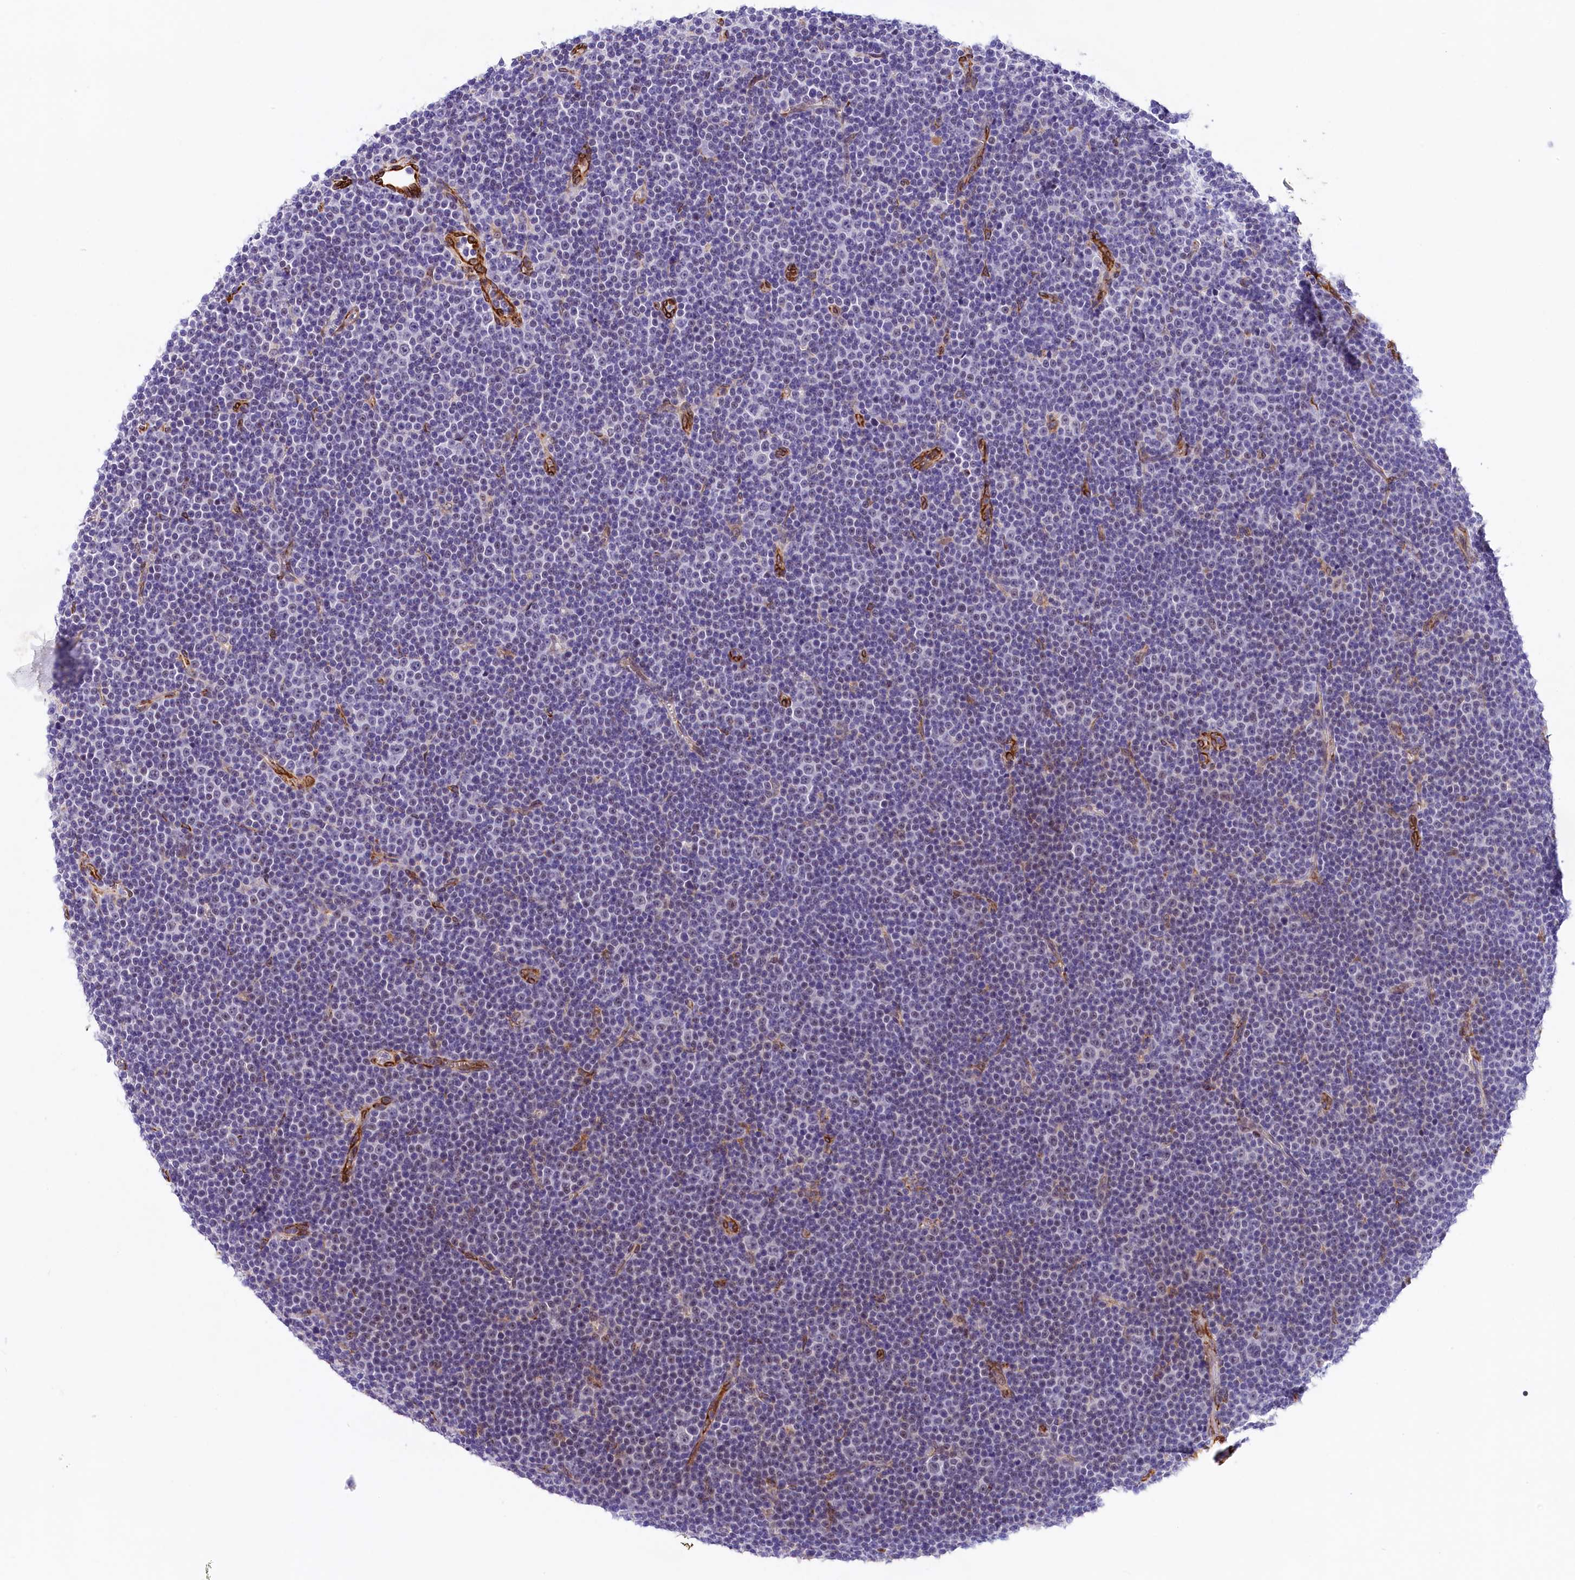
{"staining": {"intensity": "negative", "quantity": "none", "location": "none"}, "tissue": "lymphoma", "cell_type": "Tumor cells", "image_type": "cancer", "snomed": [{"axis": "morphology", "description": "Malignant lymphoma, non-Hodgkin's type, Low grade"}, {"axis": "topography", "description": "Lymph node"}], "caption": "High magnification brightfield microscopy of malignant lymphoma, non-Hodgkin's type (low-grade) stained with DAB (brown) and counterstained with hematoxylin (blue): tumor cells show no significant staining. The staining was performed using DAB (3,3'-diaminobenzidine) to visualize the protein expression in brown, while the nuclei were stained in blue with hematoxylin (Magnification: 20x).", "gene": "ITGA1", "patient": {"sex": "female", "age": 67}}